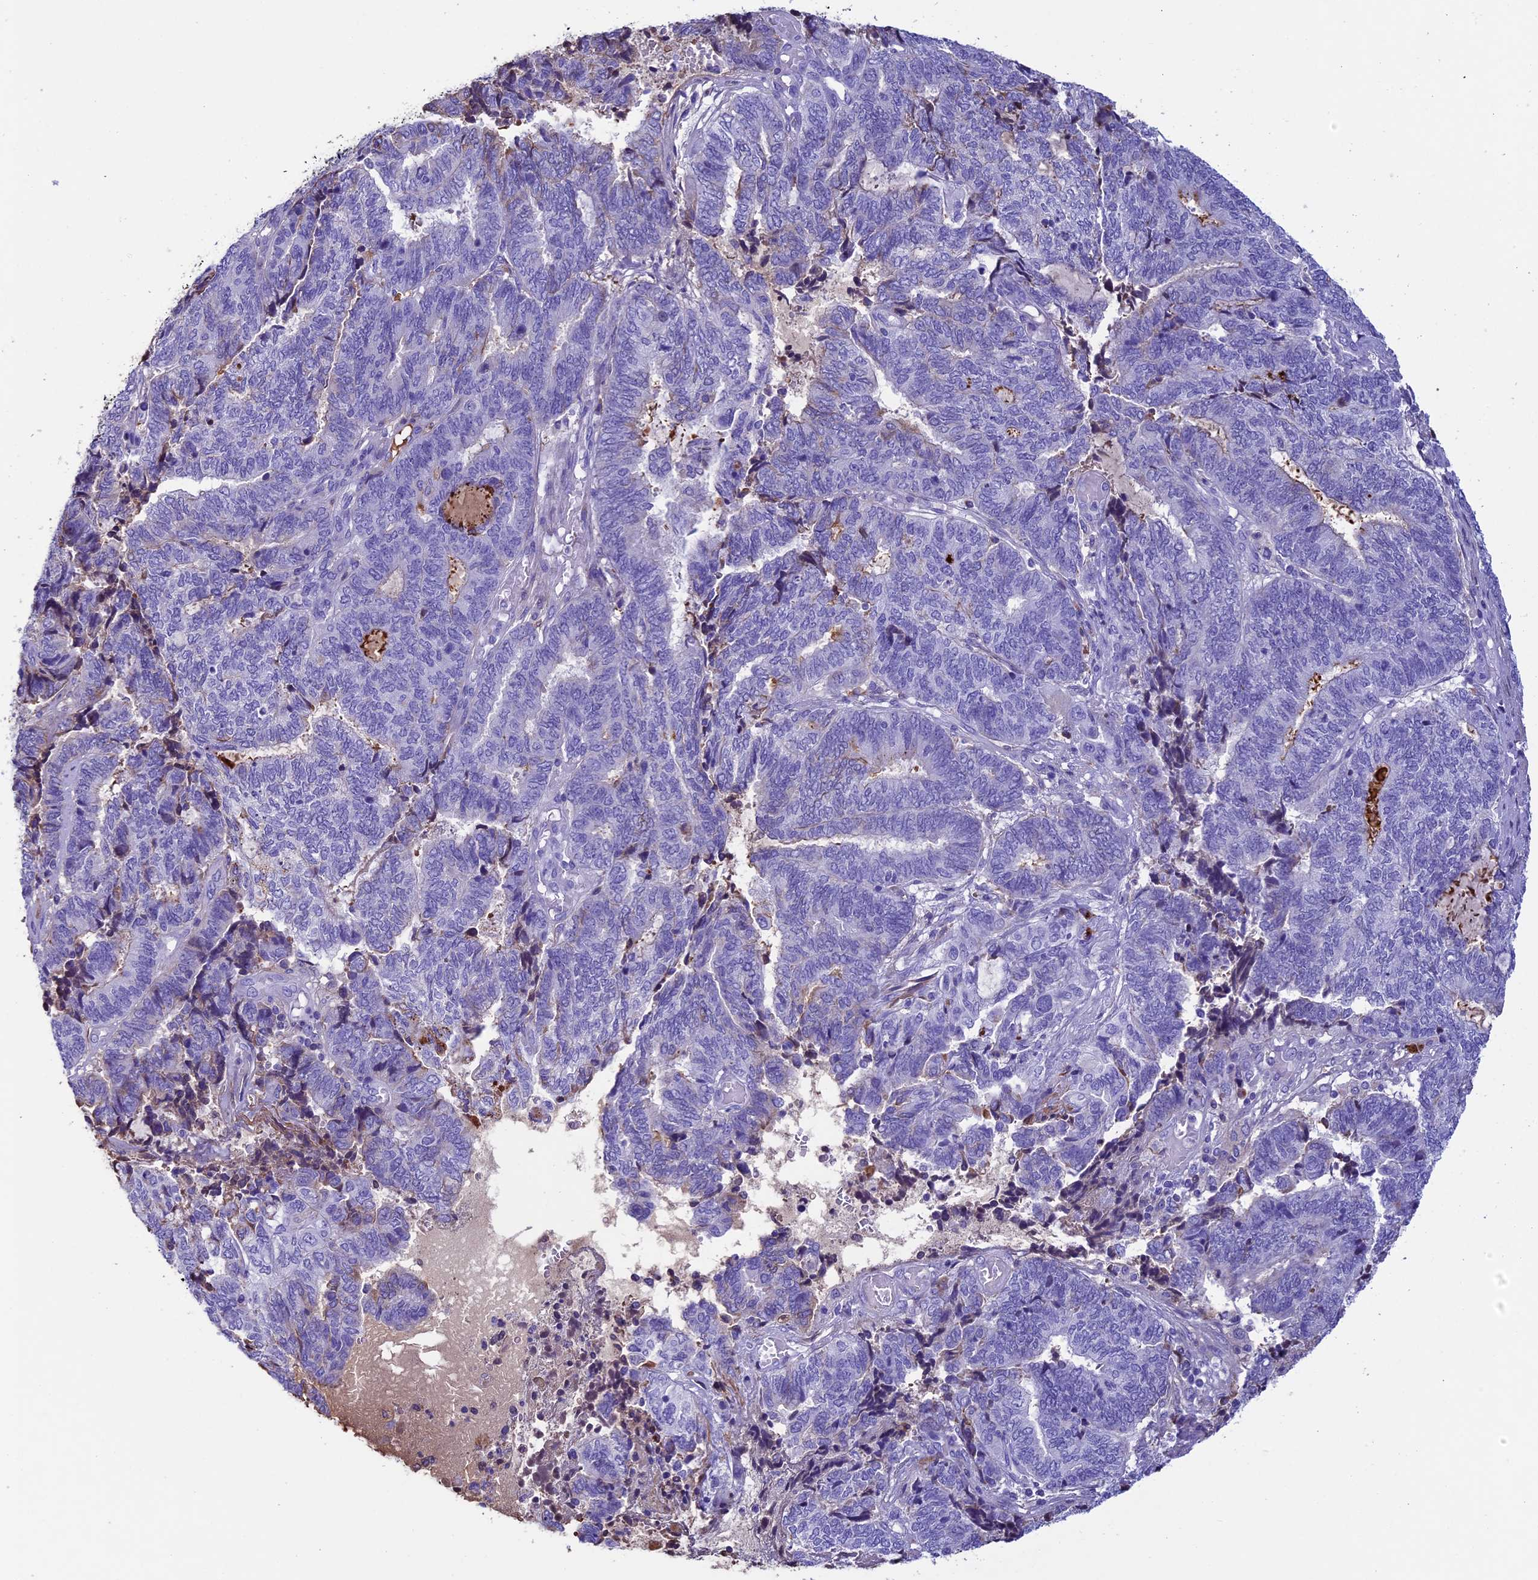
{"staining": {"intensity": "negative", "quantity": "none", "location": "none"}, "tissue": "endometrial cancer", "cell_type": "Tumor cells", "image_type": "cancer", "snomed": [{"axis": "morphology", "description": "Adenocarcinoma, NOS"}, {"axis": "topography", "description": "Uterus"}, {"axis": "topography", "description": "Endometrium"}], "caption": "This is an immunohistochemistry (IHC) micrograph of adenocarcinoma (endometrial). There is no staining in tumor cells.", "gene": "IGSF6", "patient": {"sex": "female", "age": 70}}